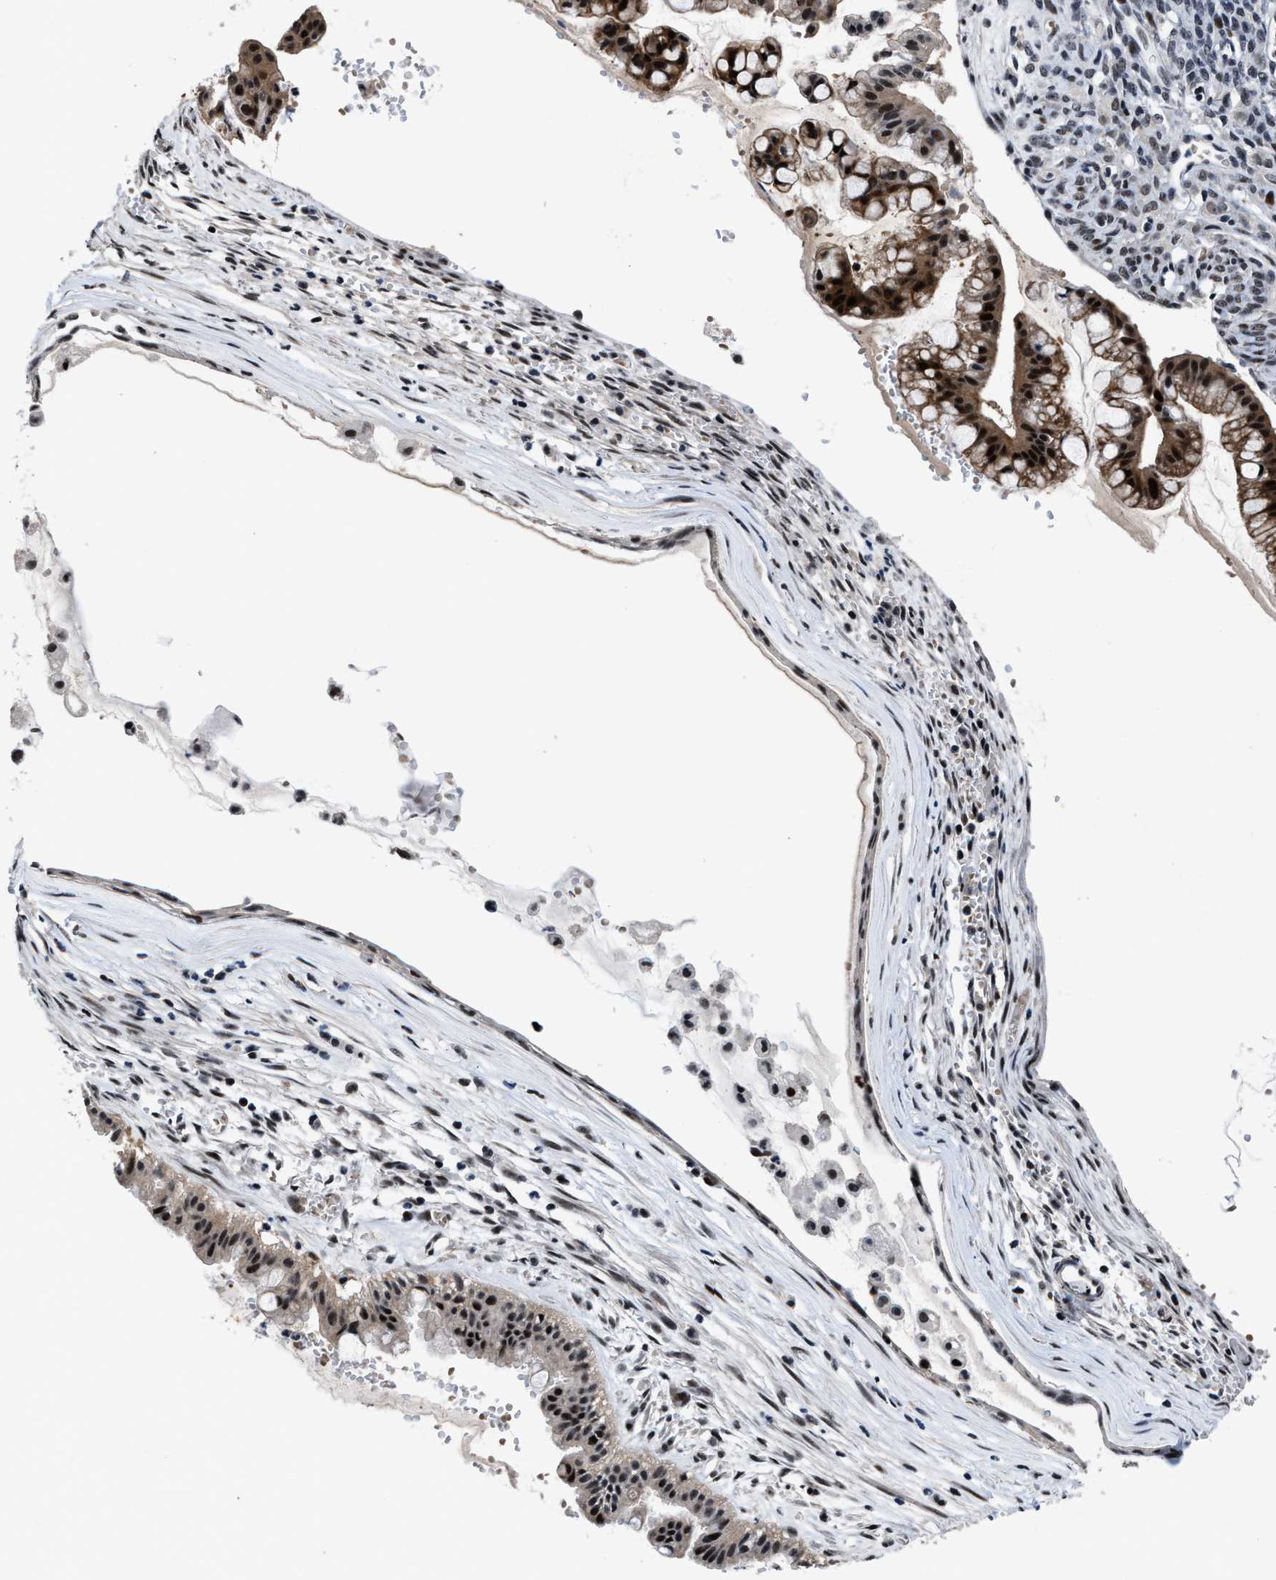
{"staining": {"intensity": "strong", "quantity": ">75%", "location": "cytoplasmic/membranous,nuclear"}, "tissue": "ovarian cancer", "cell_type": "Tumor cells", "image_type": "cancer", "snomed": [{"axis": "morphology", "description": "Cystadenocarcinoma, mucinous, NOS"}, {"axis": "topography", "description": "Ovary"}], "caption": "Ovarian cancer (mucinous cystadenocarcinoma) stained for a protein (brown) exhibits strong cytoplasmic/membranous and nuclear positive staining in about >75% of tumor cells.", "gene": "ZNF233", "patient": {"sex": "female", "age": 73}}